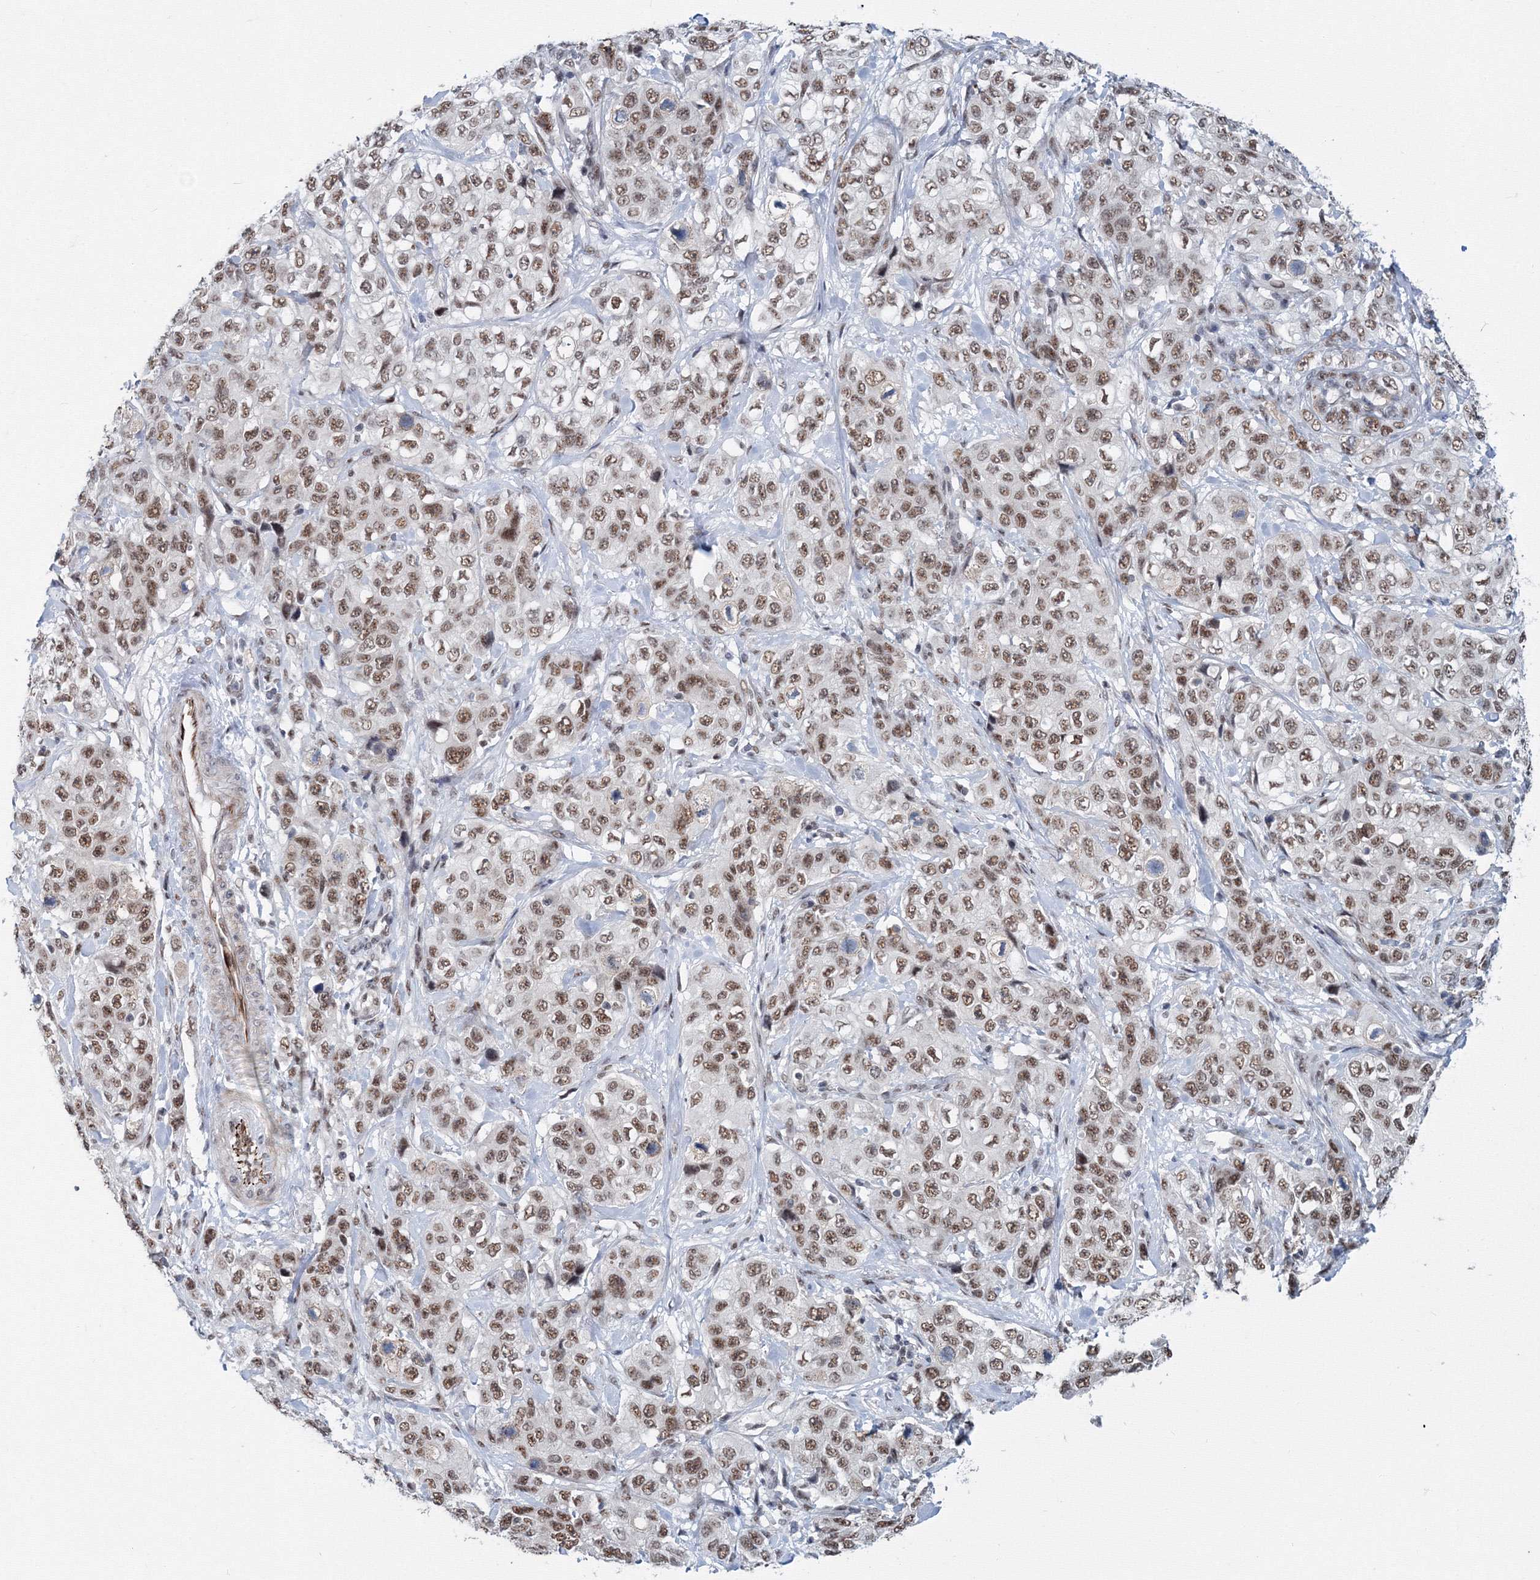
{"staining": {"intensity": "moderate", "quantity": ">75%", "location": "nuclear"}, "tissue": "stomach cancer", "cell_type": "Tumor cells", "image_type": "cancer", "snomed": [{"axis": "morphology", "description": "Adenocarcinoma, NOS"}, {"axis": "topography", "description": "Stomach"}], "caption": "Stomach adenocarcinoma stained with immunohistochemistry reveals moderate nuclear staining in about >75% of tumor cells.", "gene": "SF3B6", "patient": {"sex": "male", "age": 48}}